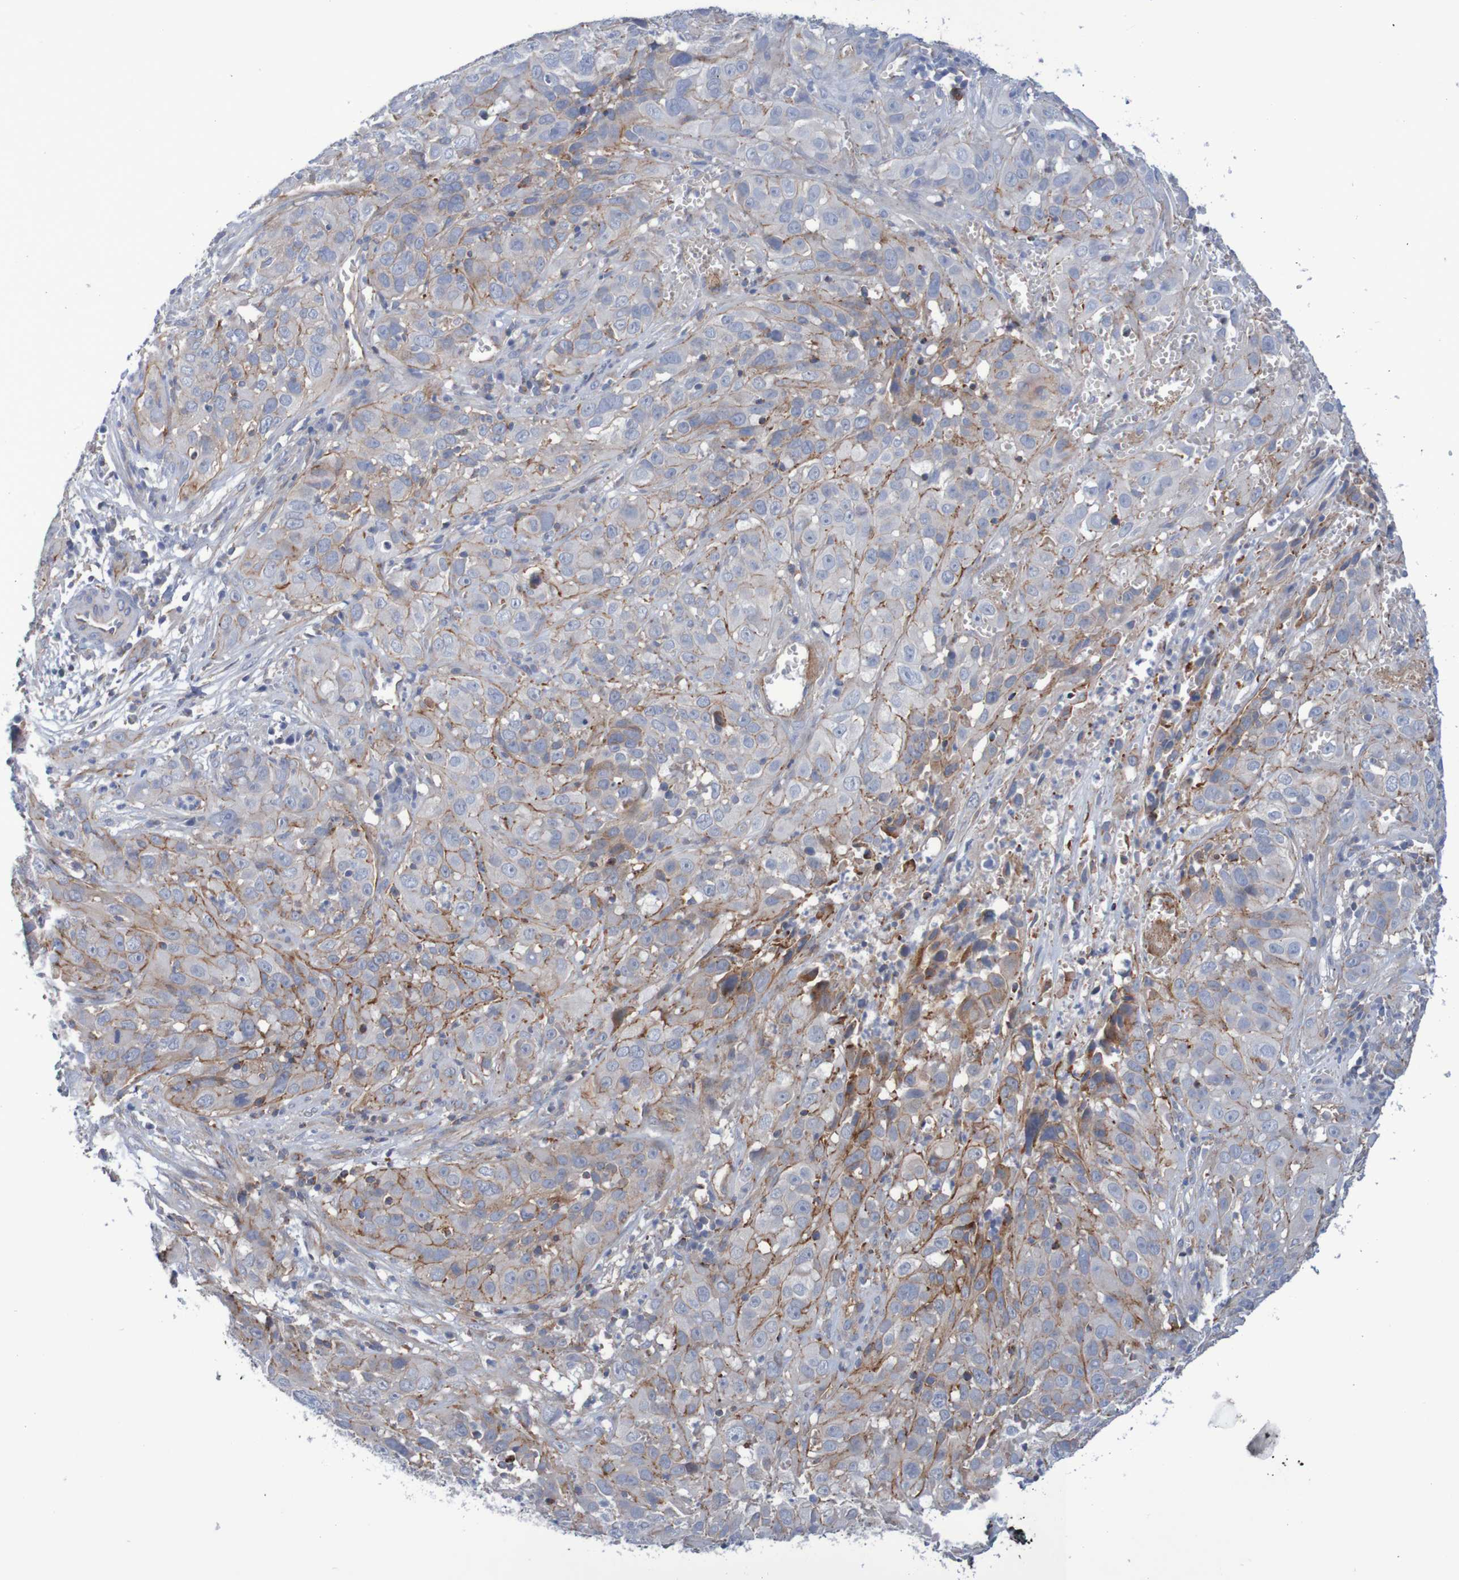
{"staining": {"intensity": "moderate", "quantity": "25%-75%", "location": "cytoplasmic/membranous"}, "tissue": "cervical cancer", "cell_type": "Tumor cells", "image_type": "cancer", "snomed": [{"axis": "morphology", "description": "Squamous cell carcinoma, NOS"}, {"axis": "topography", "description": "Cervix"}], "caption": "Immunohistochemistry of human cervical cancer displays medium levels of moderate cytoplasmic/membranous expression in approximately 25%-75% of tumor cells. (brown staining indicates protein expression, while blue staining denotes nuclei).", "gene": "NECTIN2", "patient": {"sex": "female", "age": 32}}